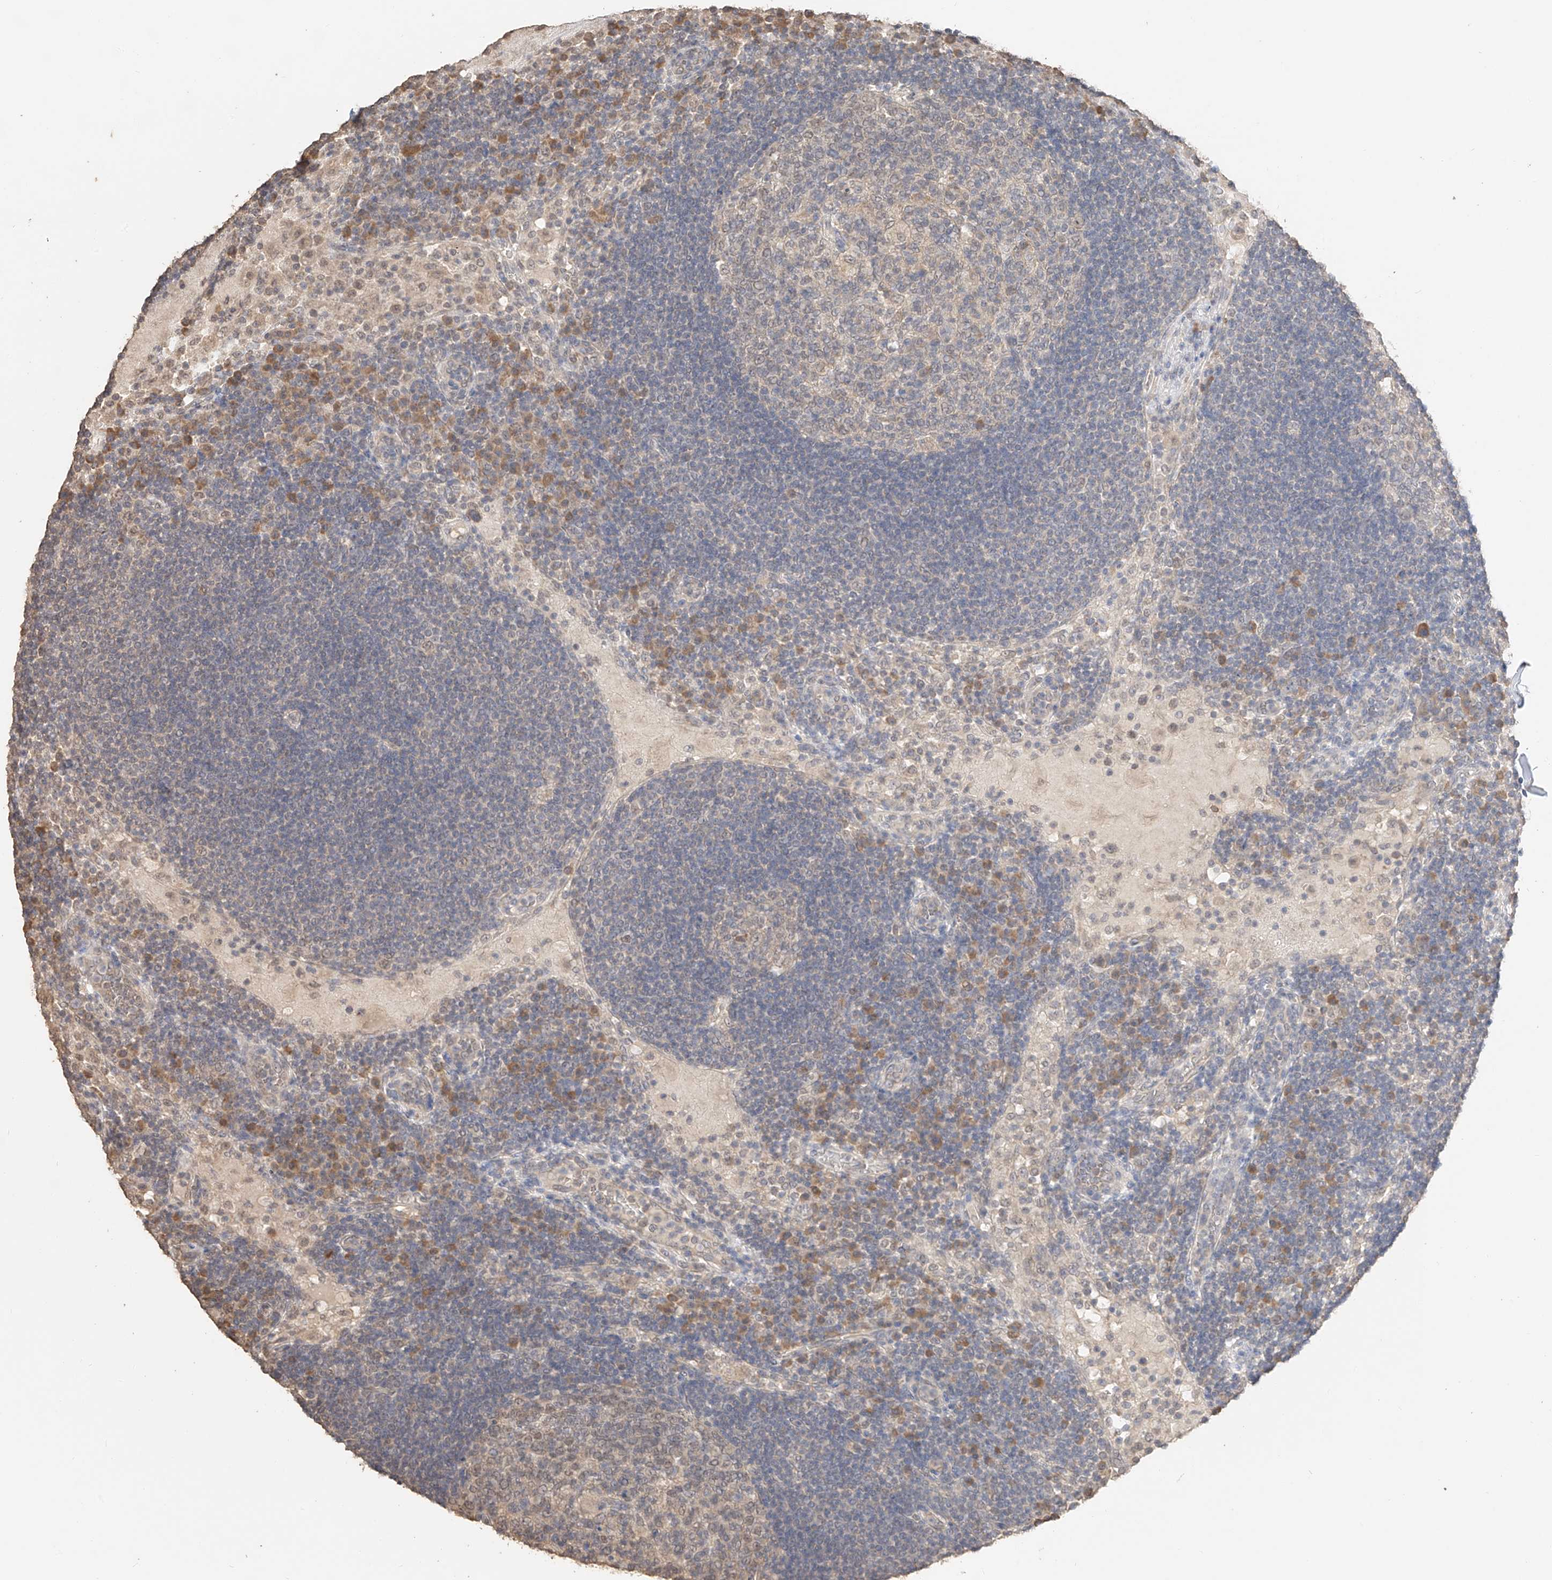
{"staining": {"intensity": "weak", "quantity": "<25%", "location": "cytoplasmic/membranous,nuclear"}, "tissue": "lymph node", "cell_type": "Germinal center cells", "image_type": "normal", "snomed": [{"axis": "morphology", "description": "Normal tissue, NOS"}, {"axis": "topography", "description": "Lymph node"}], "caption": "This image is of normal lymph node stained with immunohistochemistry to label a protein in brown with the nuclei are counter-stained blue. There is no staining in germinal center cells. (Stains: DAB (3,3'-diaminobenzidine) immunohistochemistry with hematoxylin counter stain, Microscopy: brightfield microscopy at high magnification).", "gene": "IL22RA2", "patient": {"sex": "female", "age": 53}}